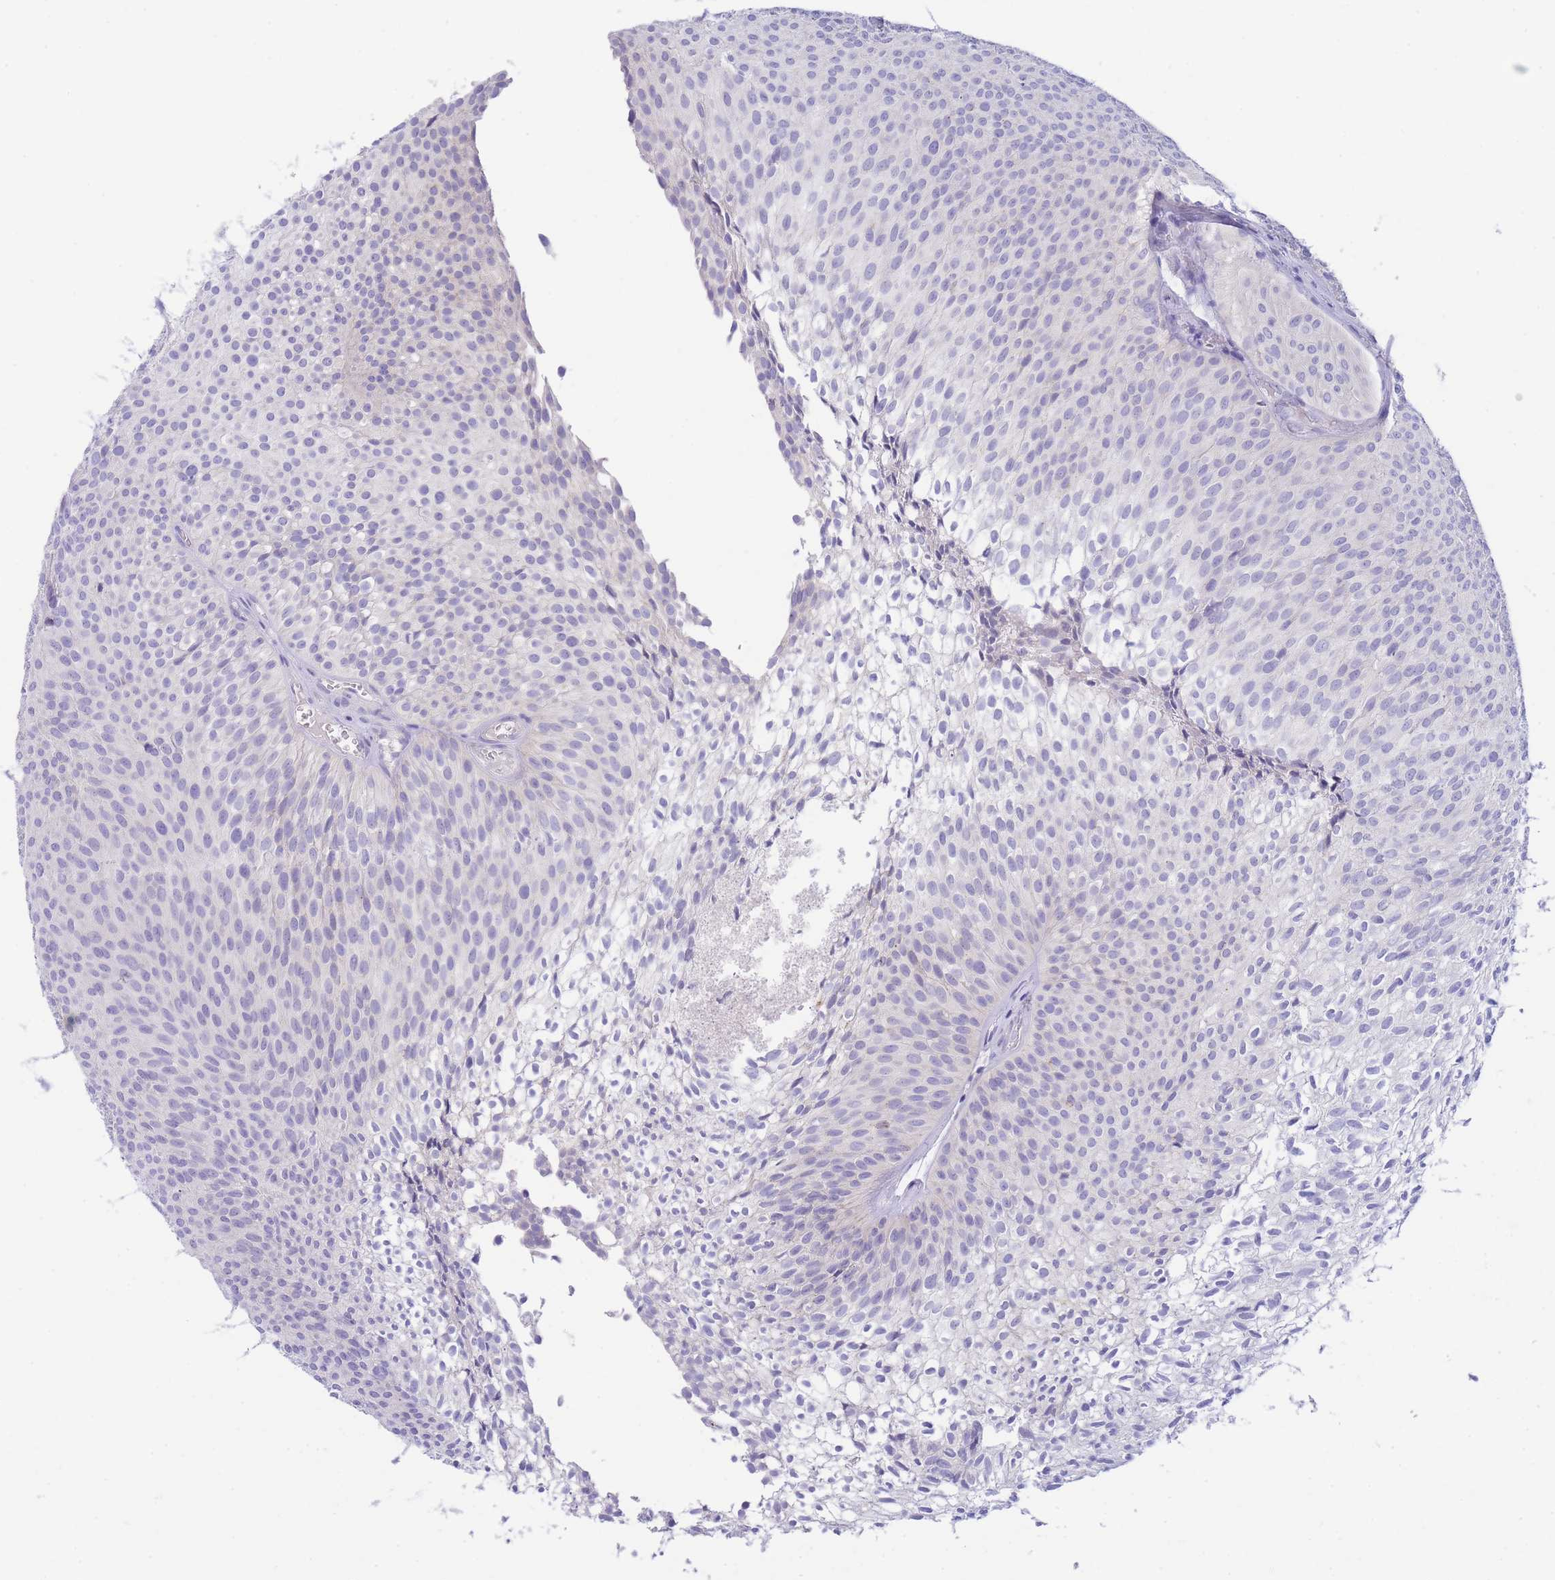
{"staining": {"intensity": "negative", "quantity": "none", "location": "none"}, "tissue": "urothelial cancer", "cell_type": "Tumor cells", "image_type": "cancer", "snomed": [{"axis": "morphology", "description": "Urothelial carcinoma, Low grade"}, {"axis": "topography", "description": "Urinary bladder"}], "caption": "There is no significant expression in tumor cells of urothelial carcinoma (low-grade).", "gene": "PCDHB3", "patient": {"sex": "male", "age": 91}}